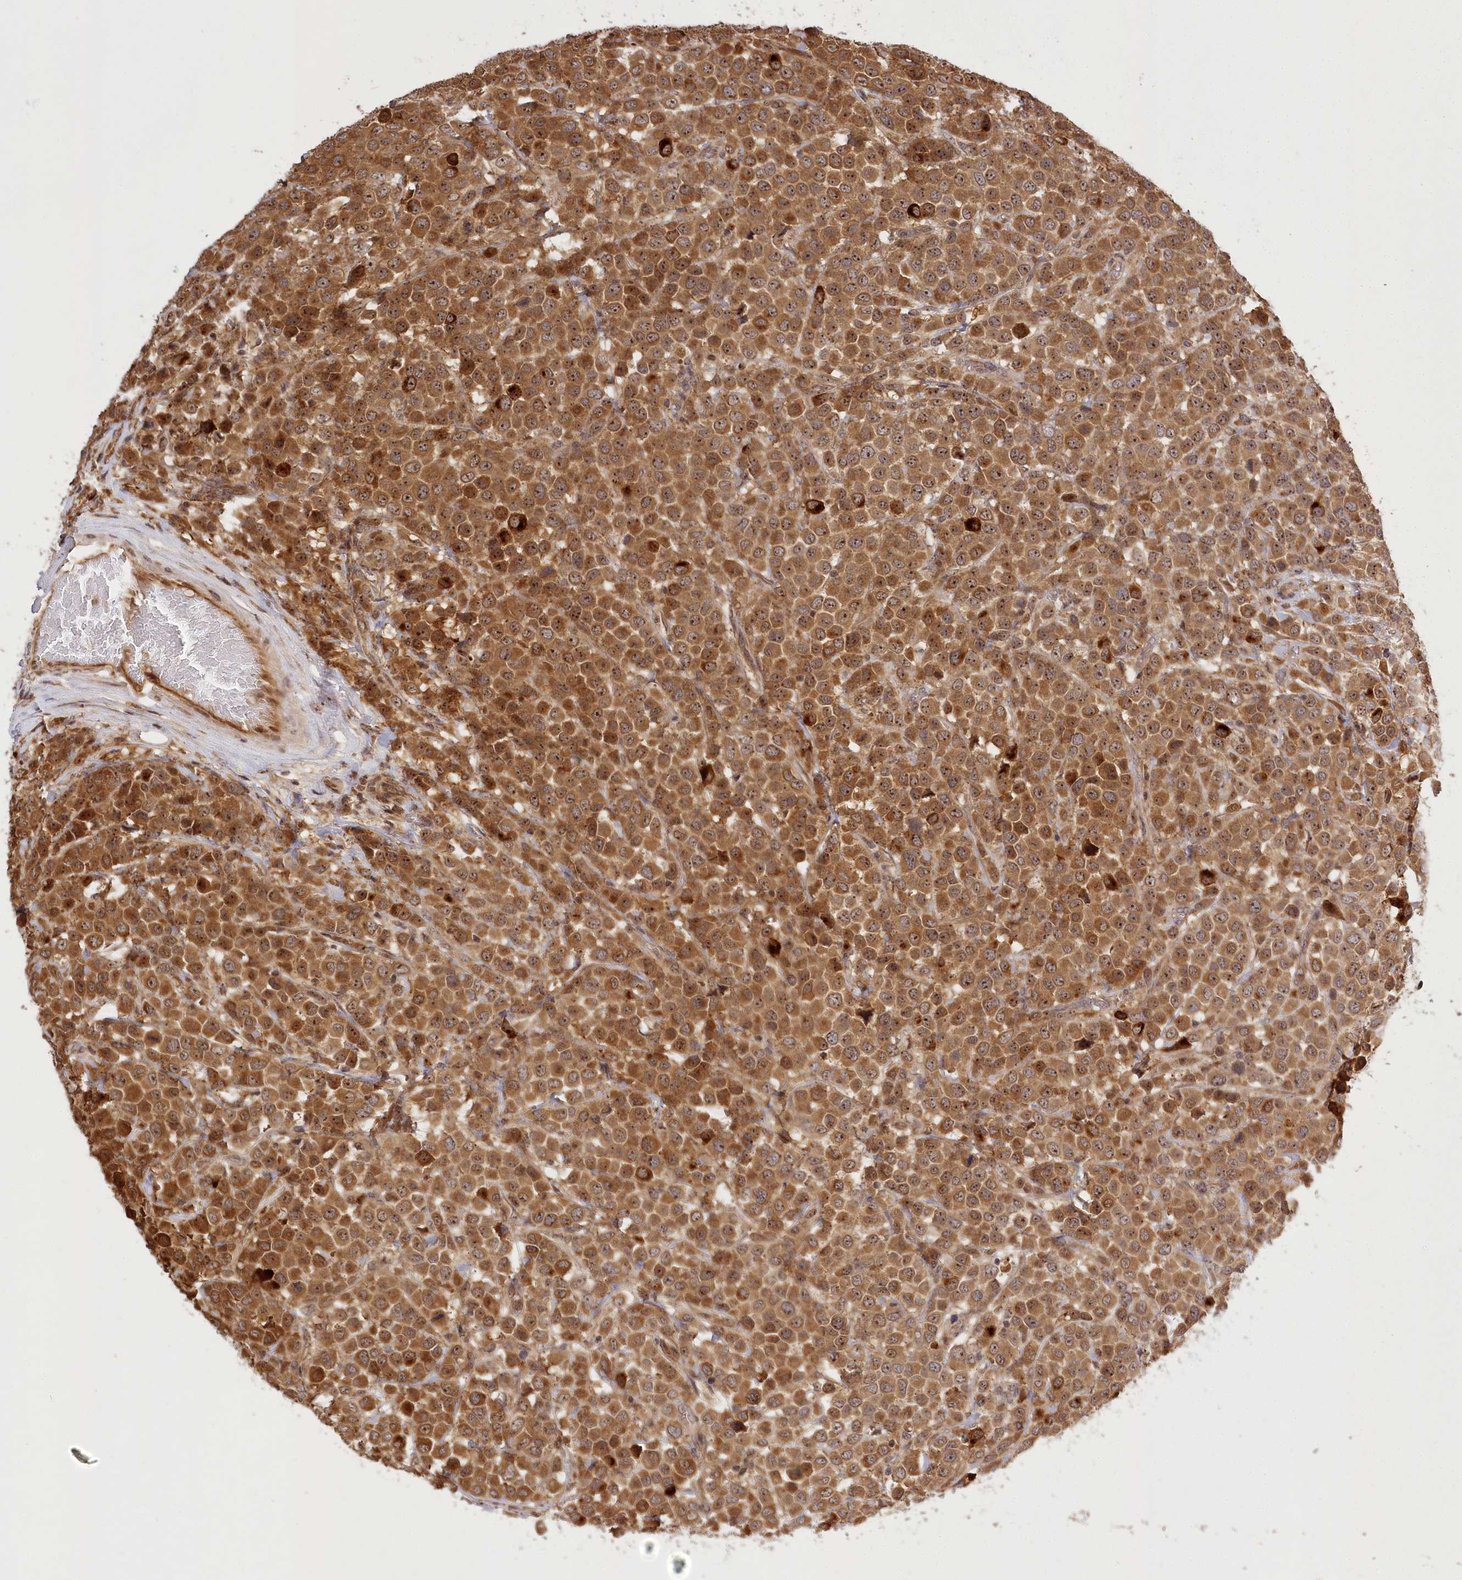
{"staining": {"intensity": "strong", "quantity": ">75%", "location": "cytoplasmic/membranous,nuclear"}, "tissue": "breast cancer", "cell_type": "Tumor cells", "image_type": "cancer", "snomed": [{"axis": "morphology", "description": "Duct carcinoma"}, {"axis": "topography", "description": "Breast"}], "caption": "An image showing strong cytoplasmic/membranous and nuclear expression in about >75% of tumor cells in breast cancer, as visualized by brown immunohistochemical staining.", "gene": "SERGEF", "patient": {"sex": "female", "age": 61}}